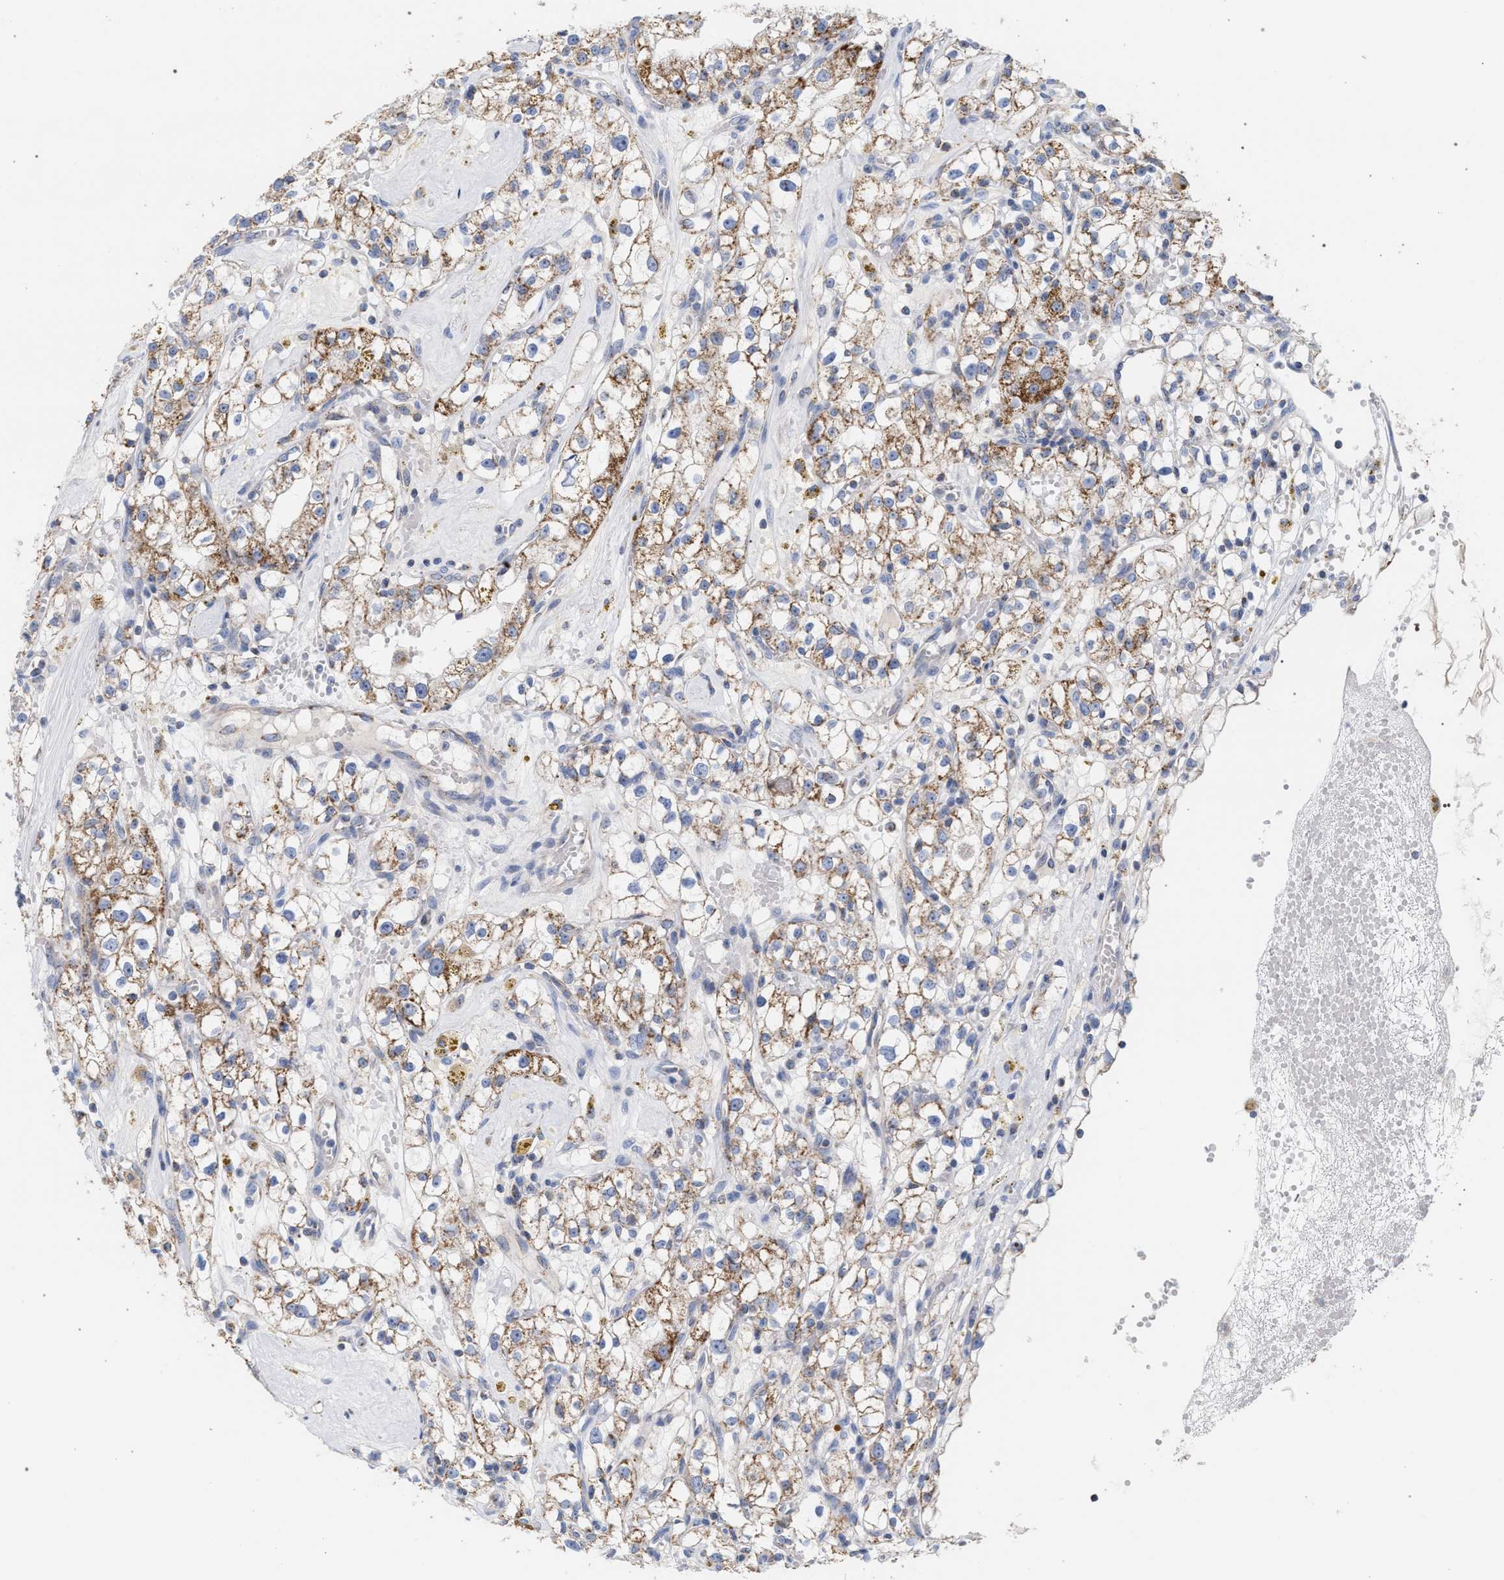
{"staining": {"intensity": "moderate", "quantity": ">75%", "location": "cytoplasmic/membranous"}, "tissue": "renal cancer", "cell_type": "Tumor cells", "image_type": "cancer", "snomed": [{"axis": "morphology", "description": "Adenocarcinoma, NOS"}, {"axis": "topography", "description": "Kidney"}], "caption": "Moderate cytoplasmic/membranous positivity is identified in approximately >75% of tumor cells in renal adenocarcinoma.", "gene": "ECI2", "patient": {"sex": "male", "age": 56}}